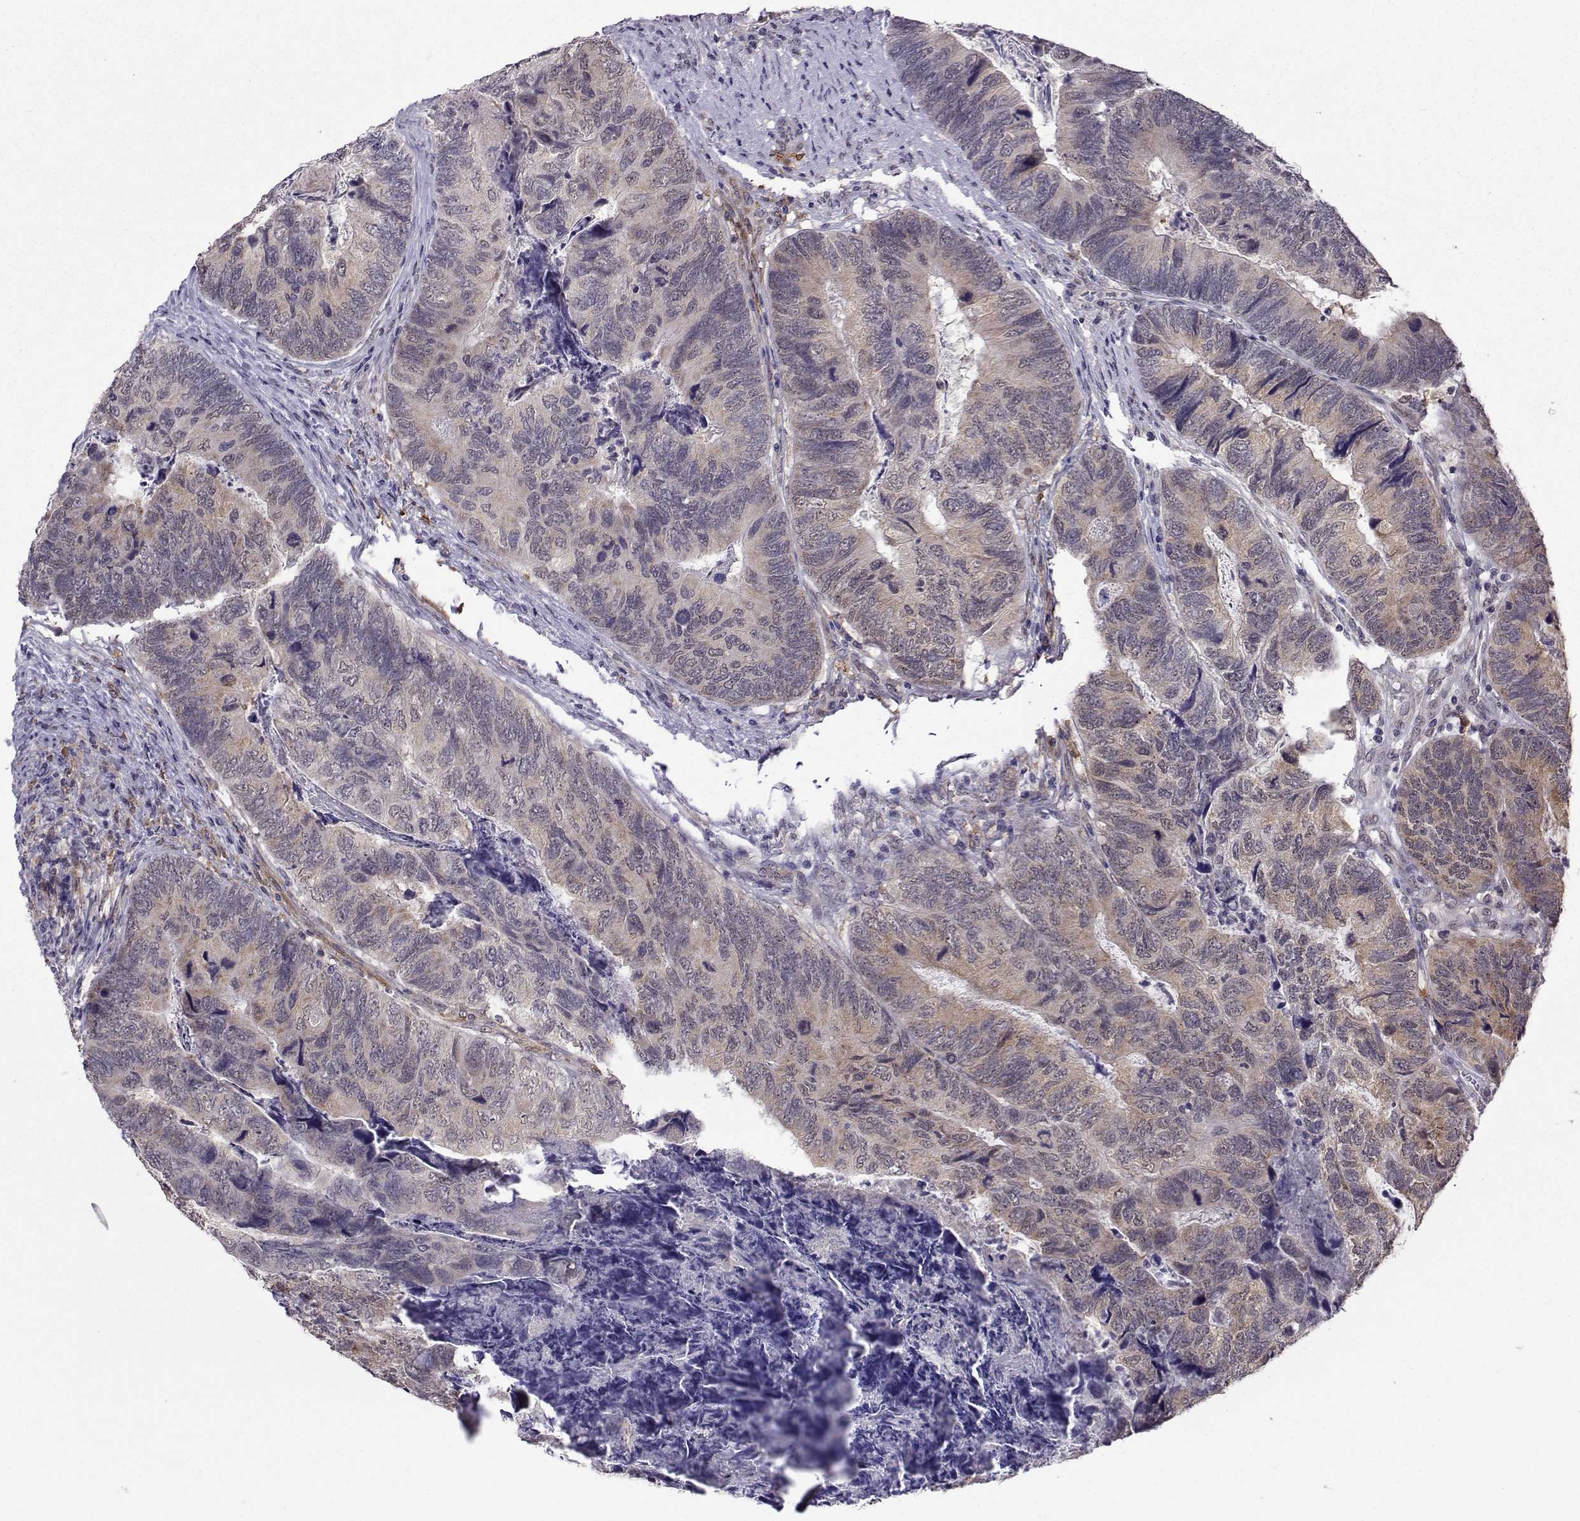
{"staining": {"intensity": "moderate", "quantity": "25%-75%", "location": "cytoplasmic/membranous"}, "tissue": "colorectal cancer", "cell_type": "Tumor cells", "image_type": "cancer", "snomed": [{"axis": "morphology", "description": "Adenocarcinoma, NOS"}, {"axis": "topography", "description": "Colon"}], "caption": "A photomicrograph of colorectal cancer (adenocarcinoma) stained for a protein displays moderate cytoplasmic/membranous brown staining in tumor cells. (Brightfield microscopy of DAB IHC at high magnification).", "gene": "DDX20", "patient": {"sex": "female", "age": 67}}